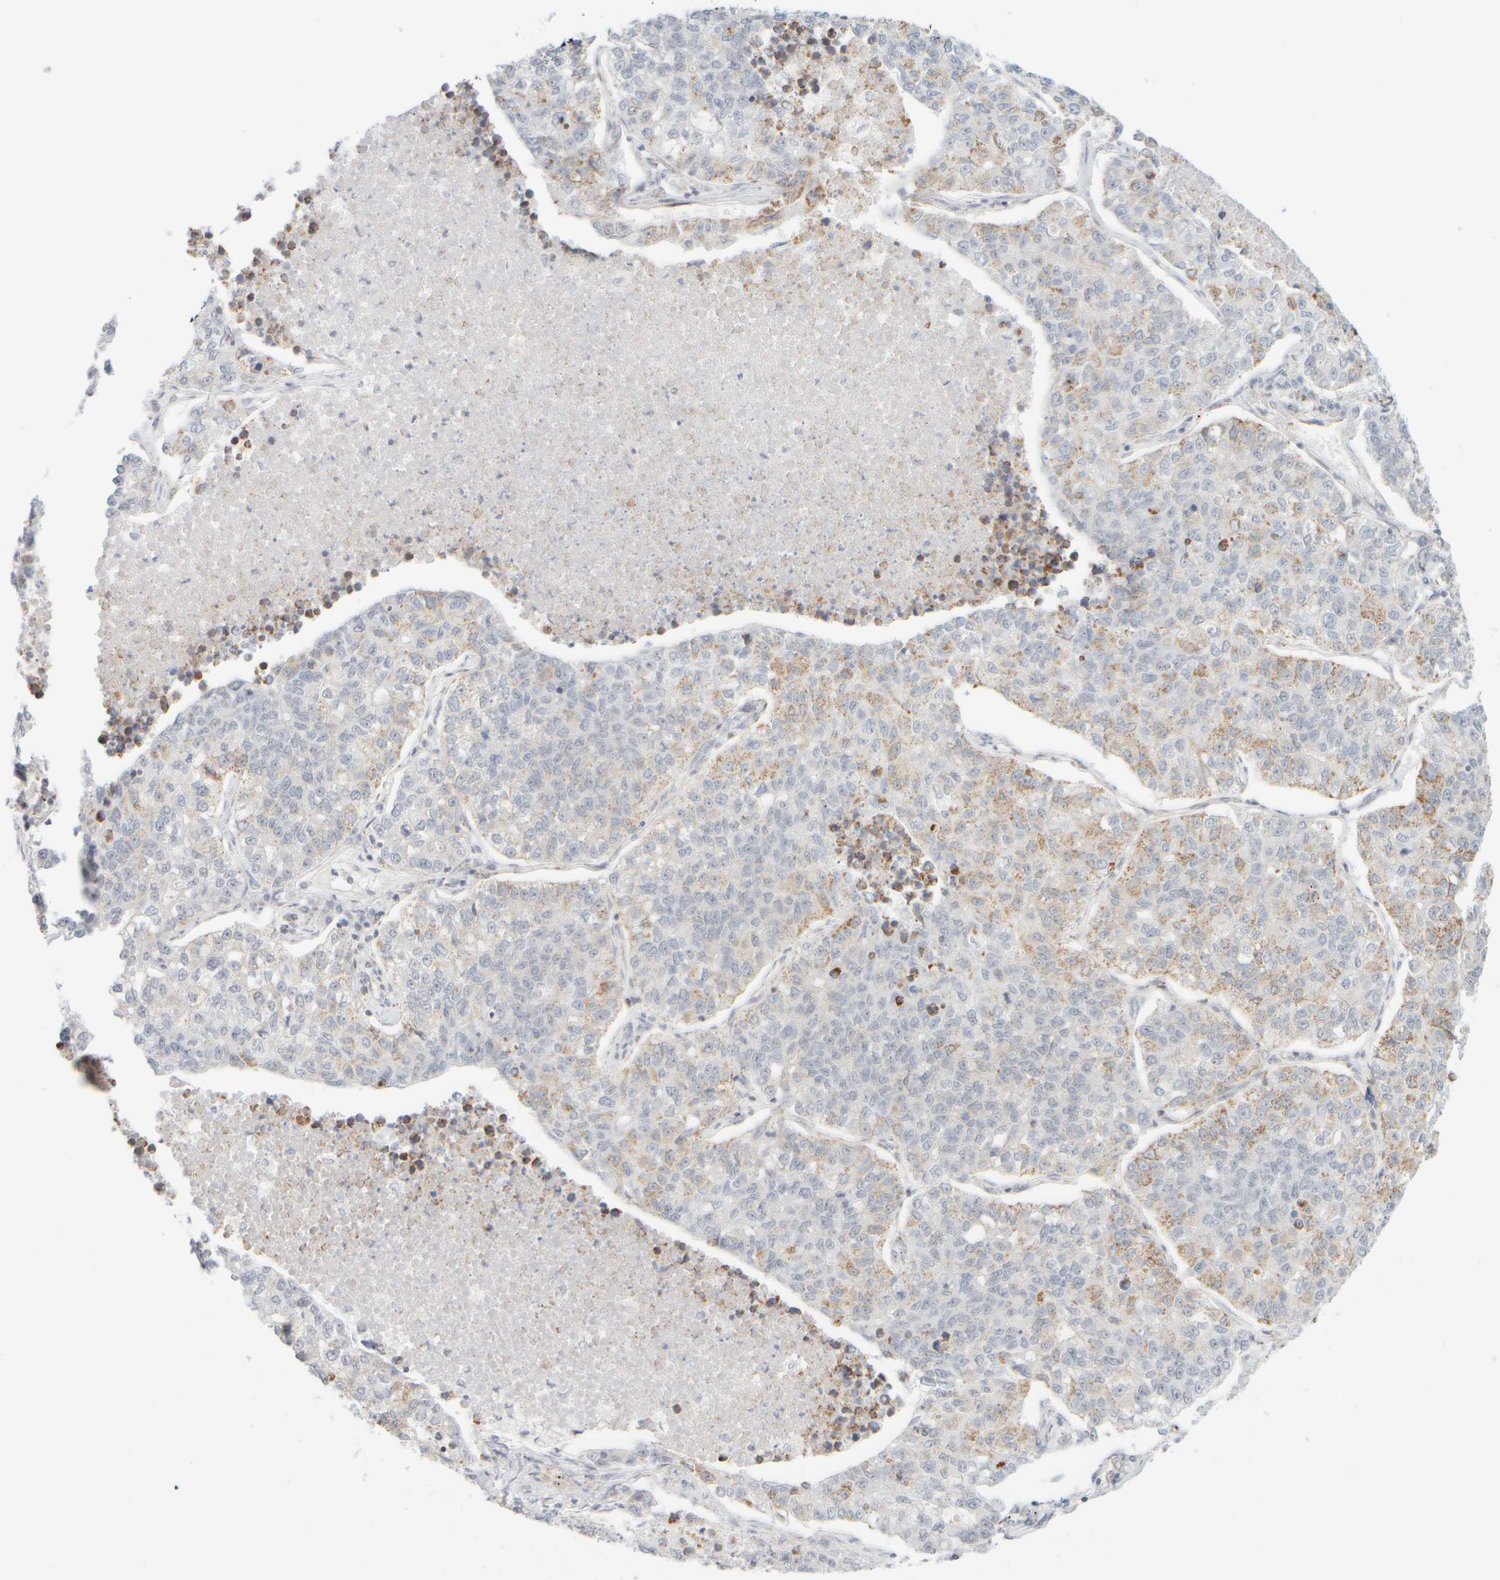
{"staining": {"intensity": "weak", "quantity": "25%-75%", "location": "cytoplasmic/membranous"}, "tissue": "lung cancer", "cell_type": "Tumor cells", "image_type": "cancer", "snomed": [{"axis": "morphology", "description": "Adenocarcinoma, NOS"}, {"axis": "topography", "description": "Lung"}], "caption": "Human lung cancer stained with a protein marker displays weak staining in tumor cells.", "gene": "PPM1K", "patient": {"sex": "male", "age": 49}}